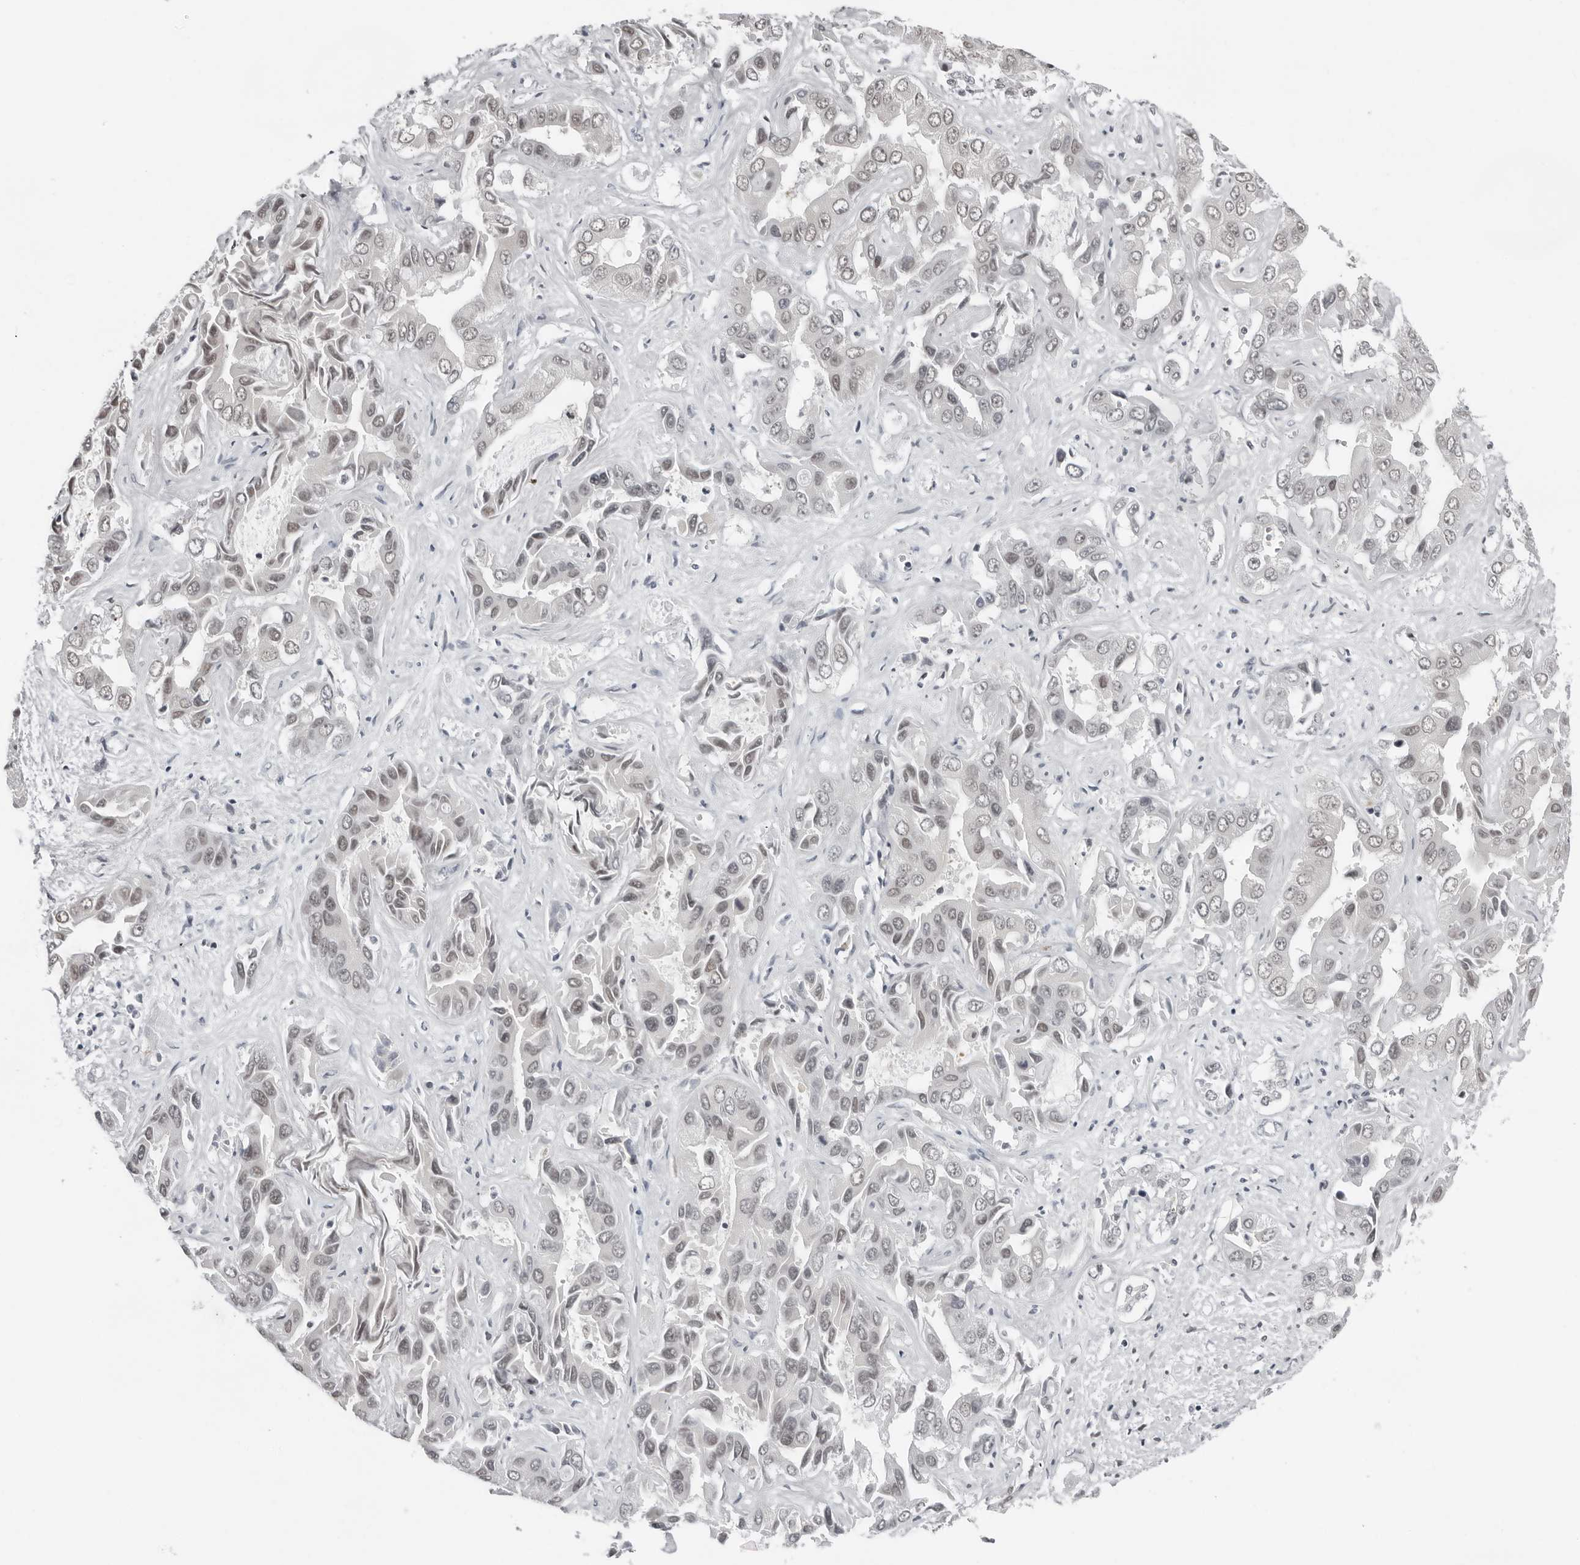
{"staining": {"intensity": "negative", "quantity": "none", "location": "none"}, "tissue": "liver cancer", "cell_type": "Tumor cells", "image_type": "cancer", "snomed": [{"axis": "morphology", "description": "Cholangiocarcinoma"}, {"axis": "topography", "description": "Liver"}], "caption": "This histopathology image is of liver cancer (cholangiocarcinoma) stained with IHC to label a protein in brown with the nuclei are counter-stained blue. There is no staining in tumor cells.", "gene": "PPP1R42", "patient": {"sex": "female", "age": 52}}